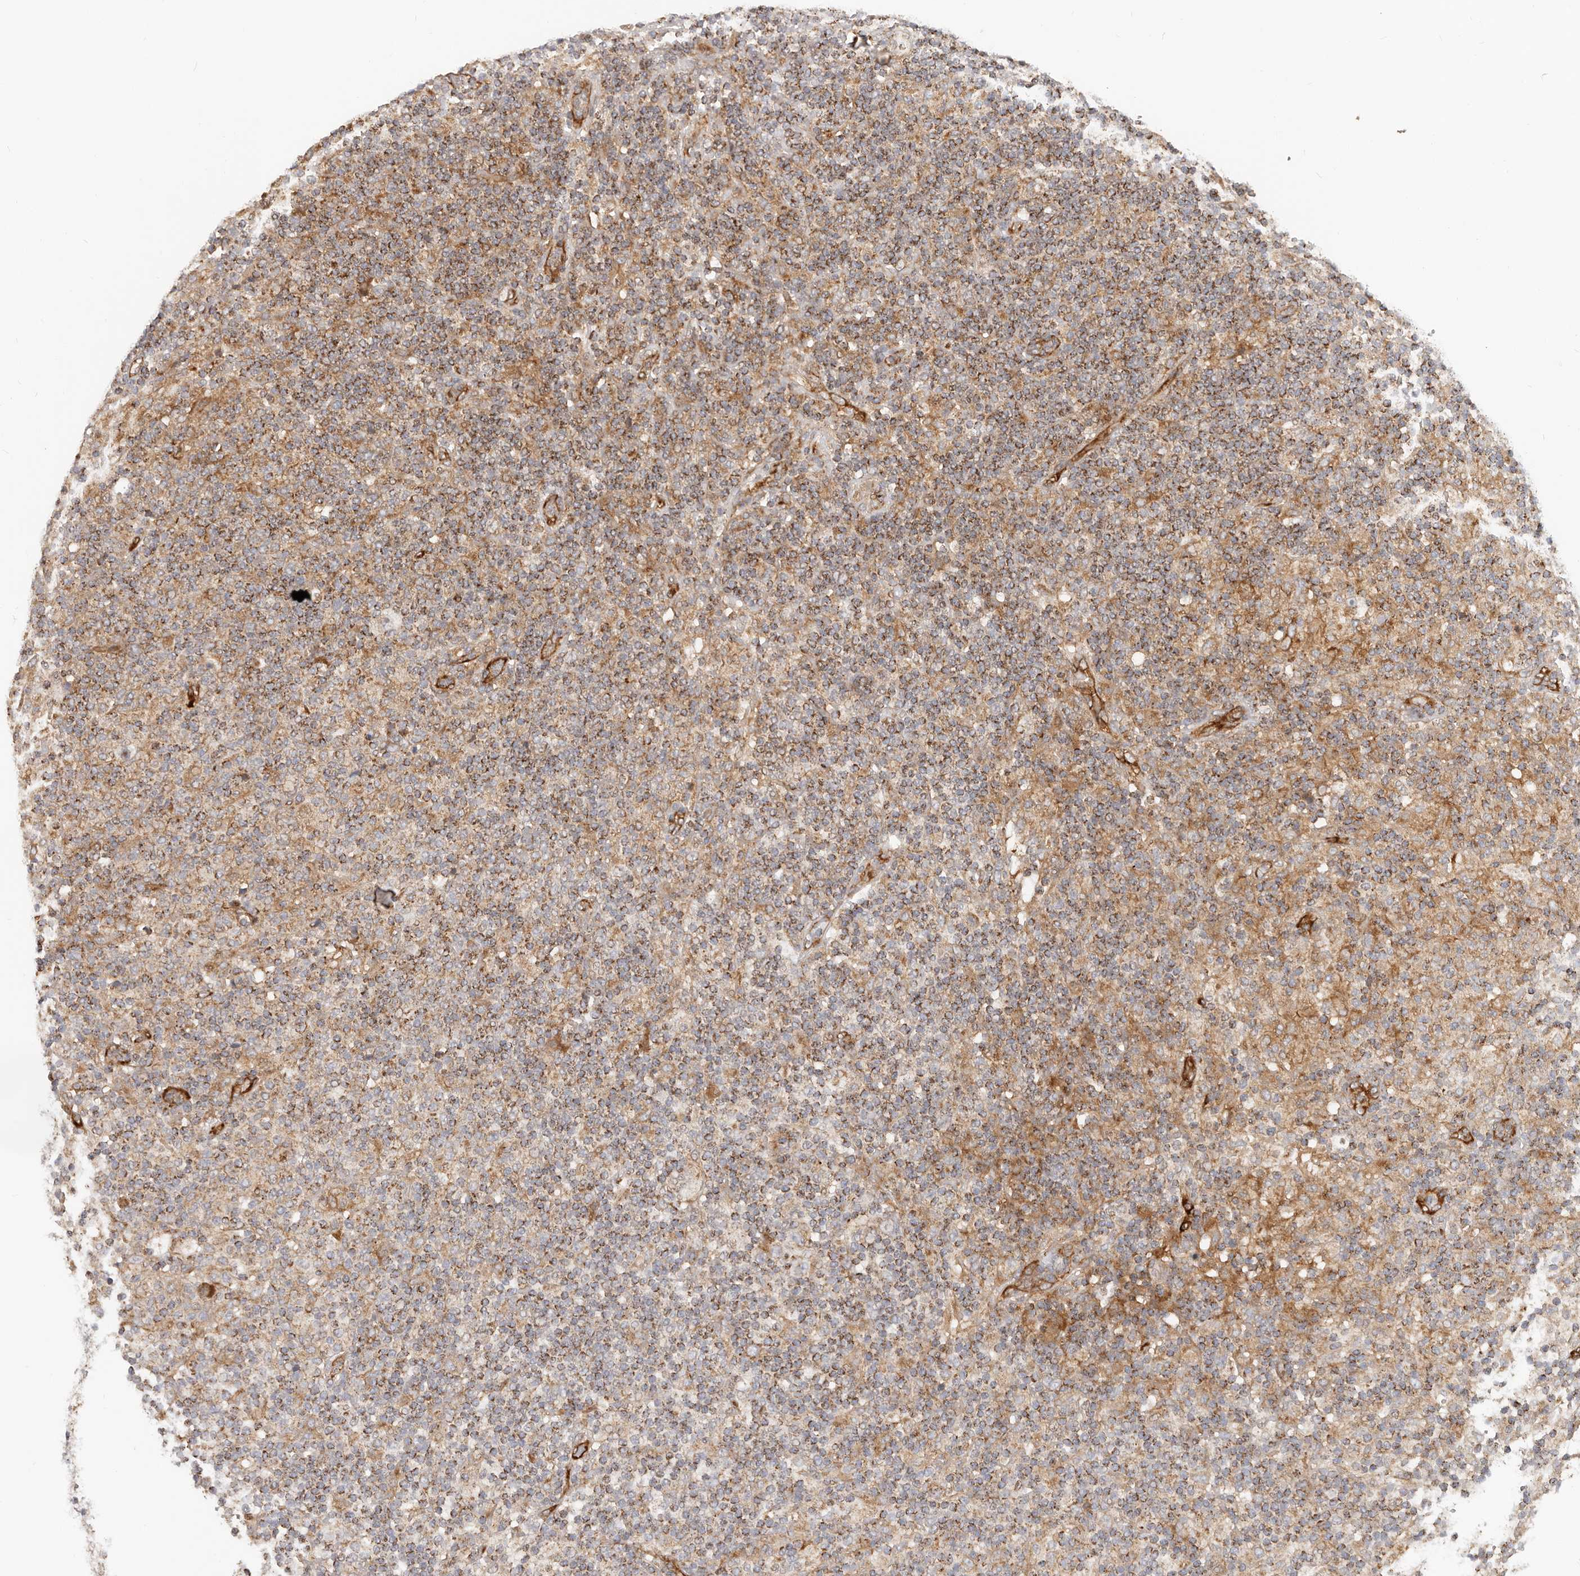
{"staining": {"intensity": "moderate", "quantity": "<25%", "location": "cytoplasmic/membranous"}, "tissue": "lymphoma", "cell_type": "Tumor cells", "image_type": "cancer", "snomed": [{"axis": "morphology", "description": "Hodgkin's disease, NOS"}, {"axis": "topography", "description": "Lymph node"}], "caption": "This is an image of IHC staining of Hodgkin's disease, which shows moderate staining in the cytoplasmic/membranous of tumor cells.", "gene": "USP49", "patient": {"sex": "male", "age": 70}}